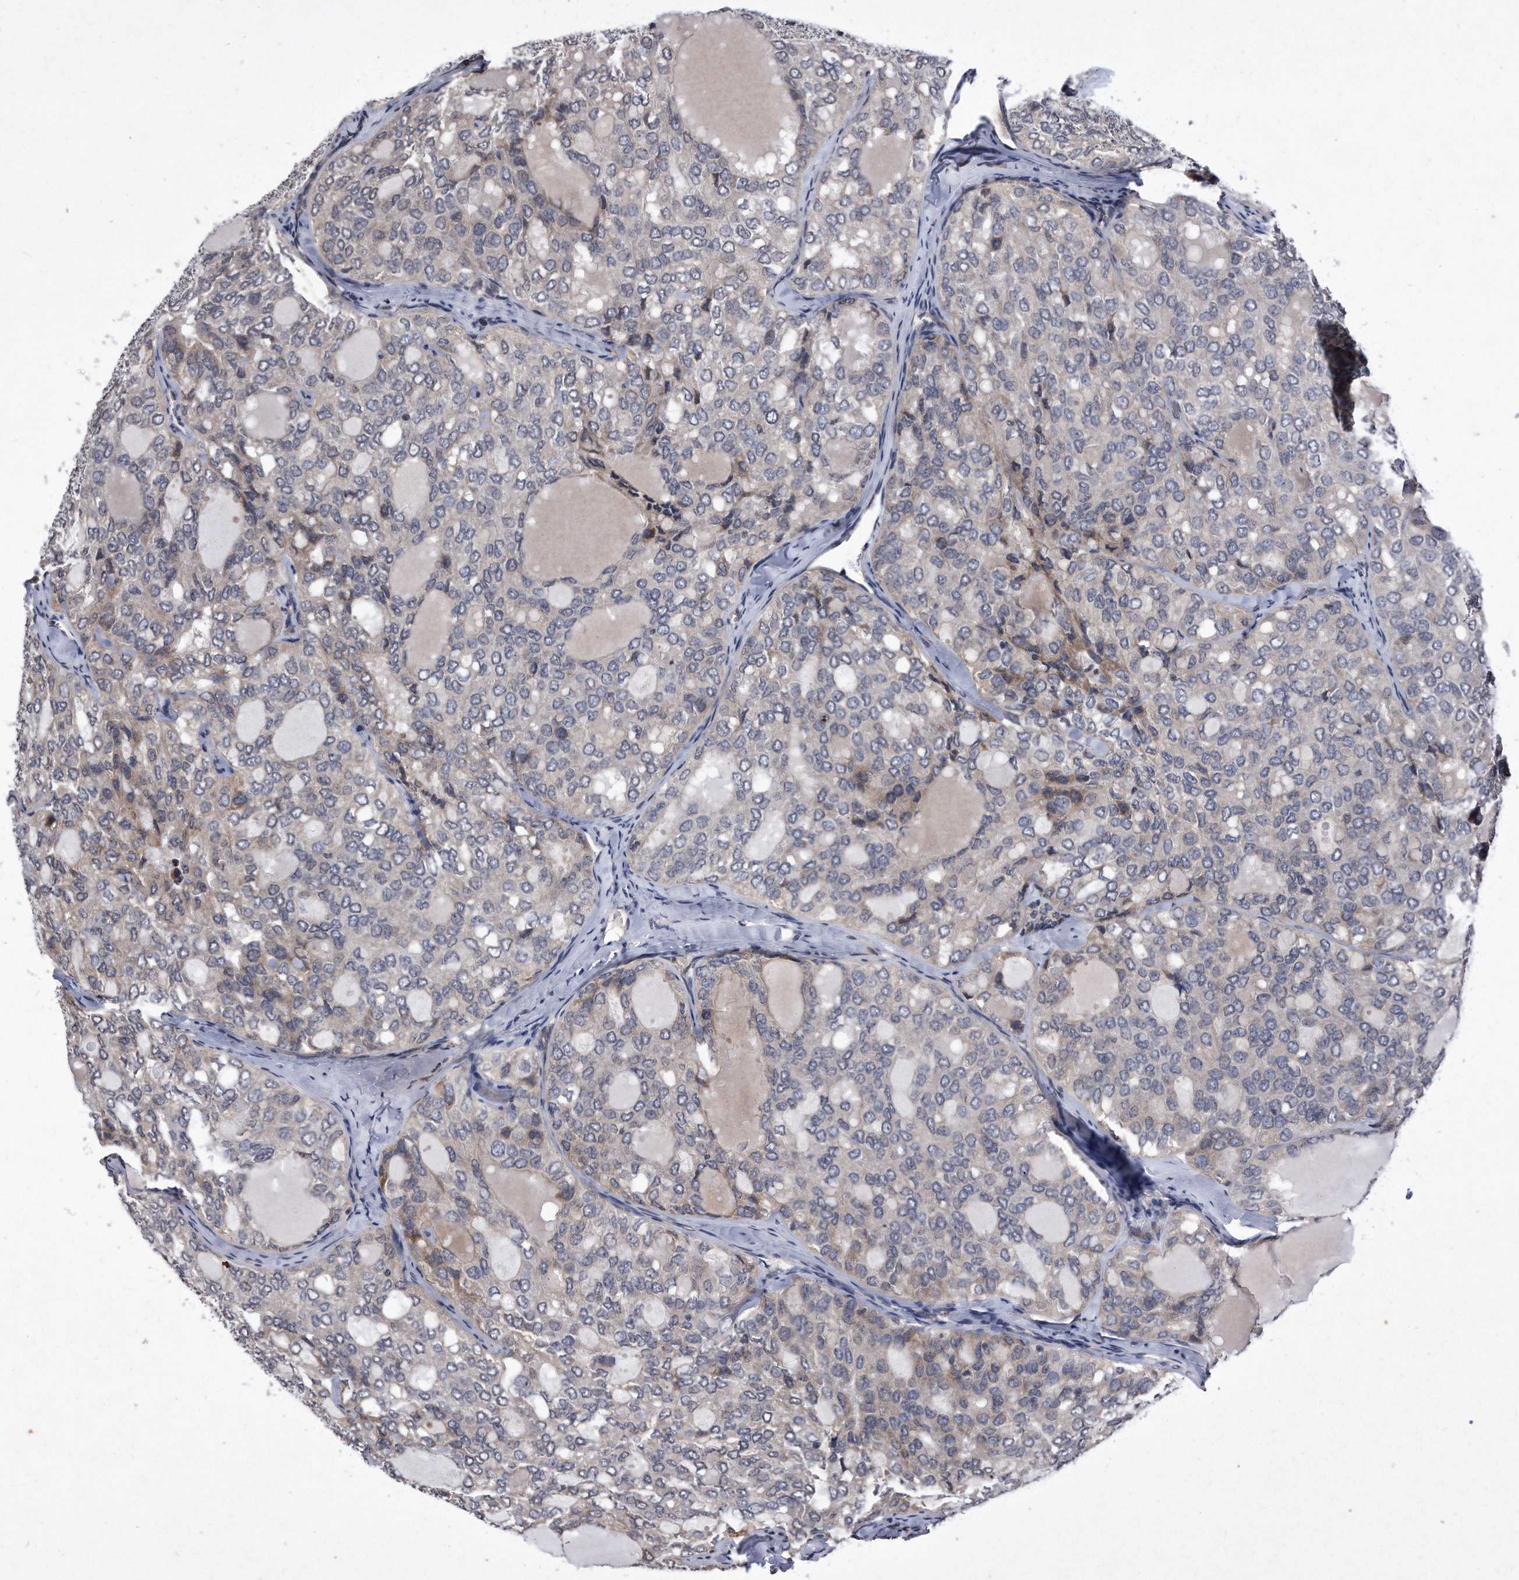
{"staining": {"intensity": "weak", "quantity": "<25%", "location": "cytoplasmic/membranous"}, "tissue": "thyroid cancer", "cell_type": "Tumor cells", "image_type": "cancer", "snomed": [{"axis": "morphology", "description": "Follicular adenoma carcinoma, NOS"}, {"axis": "topography", "description": "Thyroid gland"}], "caption": "Thyroid cancer (follicular adenoma carcinoma) was stained to show a protein in brown. There is no significant positivity in tumor cells. (IHC, brightfield microscopy, high magnification).", "gene": "DAB1", "patient": {"sex": "male", "age": 75}}